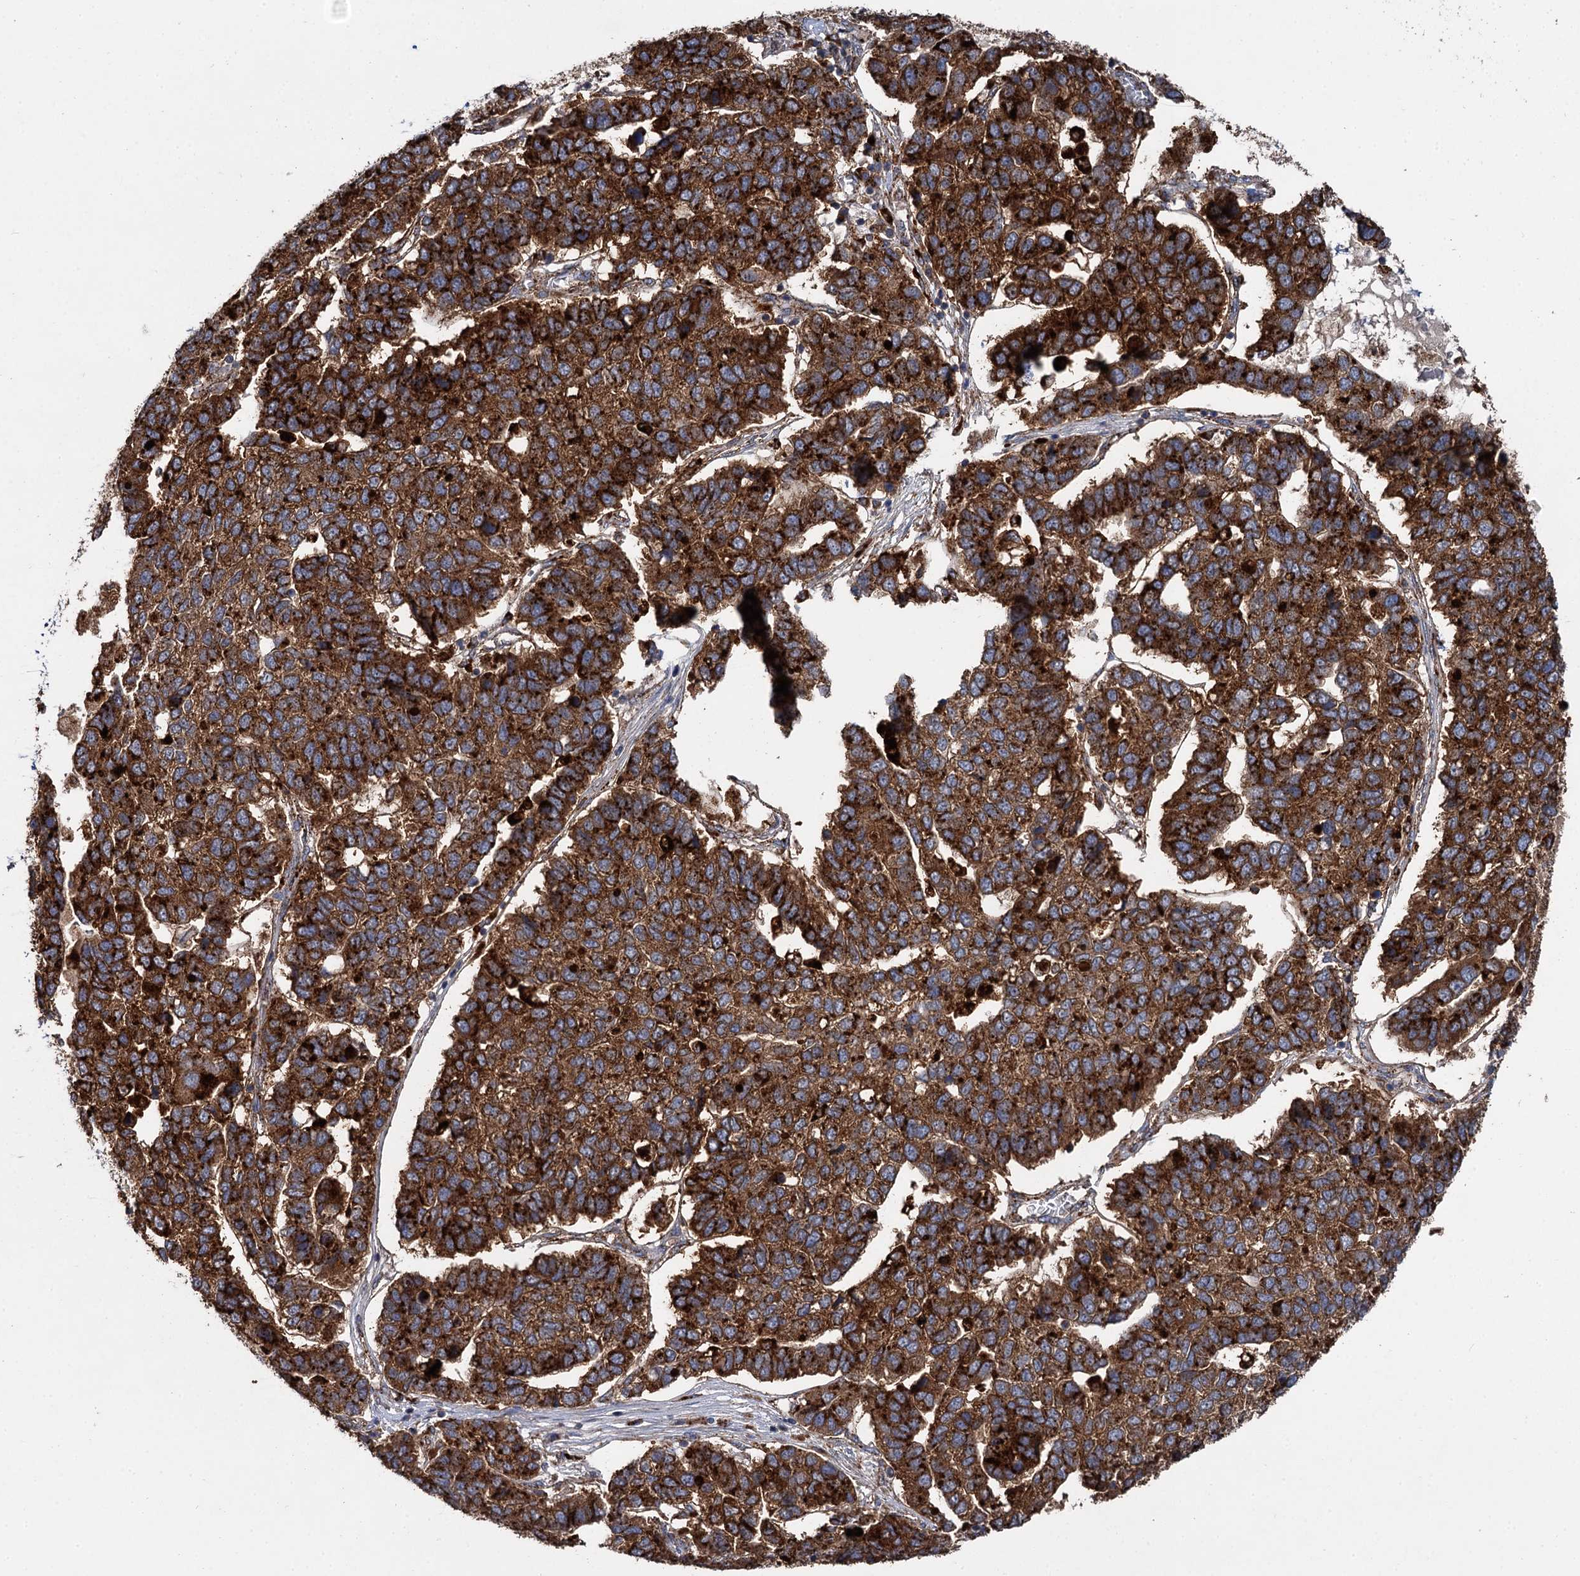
{"staining": {"intensity": "strong", "quantity": ">75%", "location": "cytoplasmic/membranous"}, "tissue": "pancreatic cancer", "cell_type": "Tumor cells", "image_type": "cancer", "snomed": [{"axis": "morphology", "description": "Adenocarcinoma, NOS"}, {"axis": "topography", "description": "Pancreas"}], "caption": "Pancreatic cancer (adenocarcinoma) tissue shows strong cytoplasmic/membranous expression in approximately >75% of tumor cells, visualized by immunohistochemistry.", "gene": "GBA1", "patient": {"sex": "female", "age": 61}}